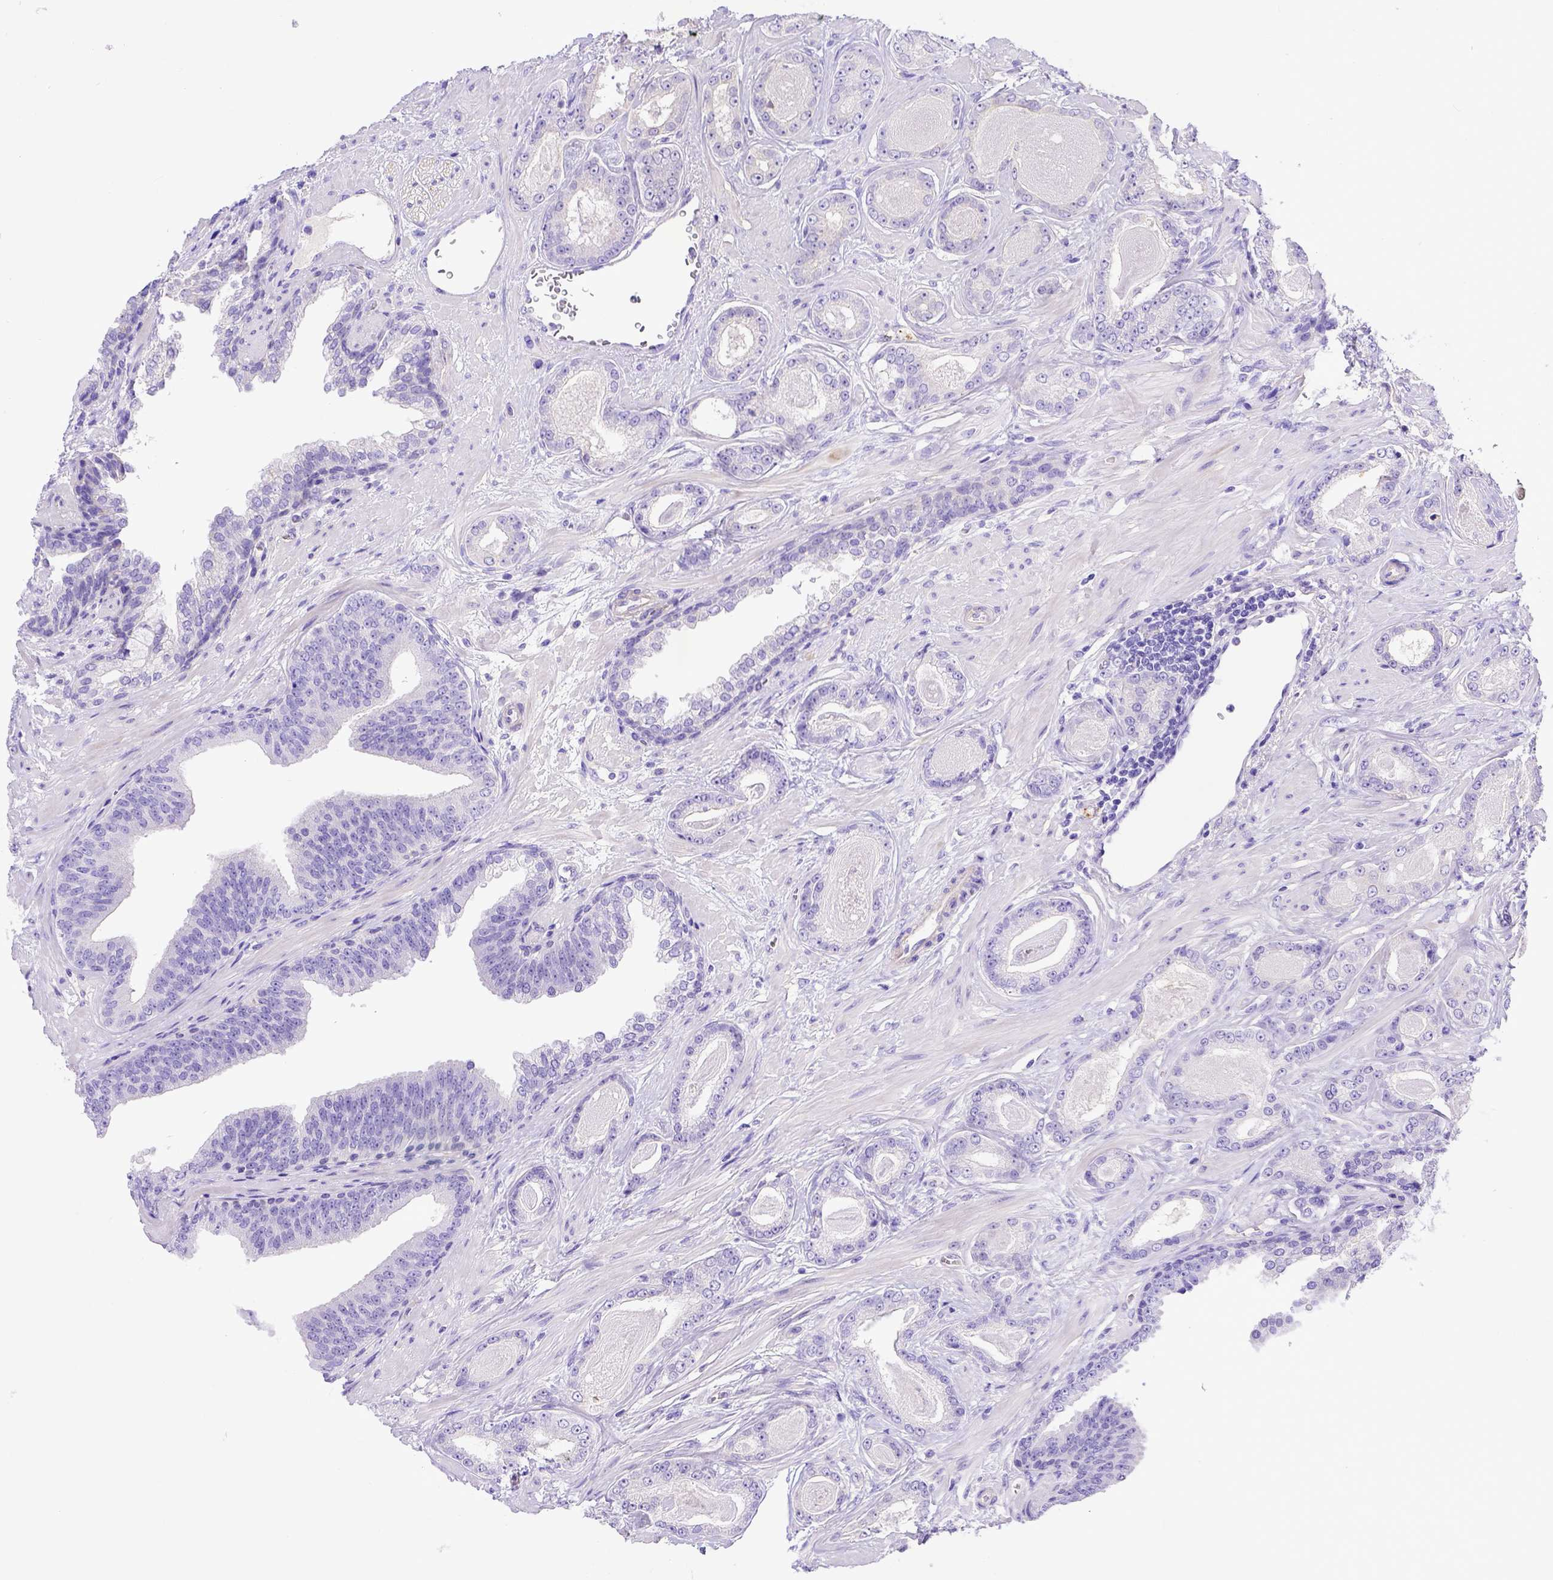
{"staining": {"intensity": "negative", "quantity": "none", "location": "none"}, "tissue": "prostate cancer", "cell_type": "Tumor cells", "image_type": "cancer", "snomed": [{"axis": "morphology", "description": "Adenocarcinoma, Low grade"}, {"axis": "topography", "description": "Prostate"}], "caption": "DAB immunohistochemical staining of prostate cancer (adenocarcinoma (low-grade)) demonstrates no significant staining in tumor cells.", "gene": "LRRC18", "patient": {"sex": "male", "age": 61}}